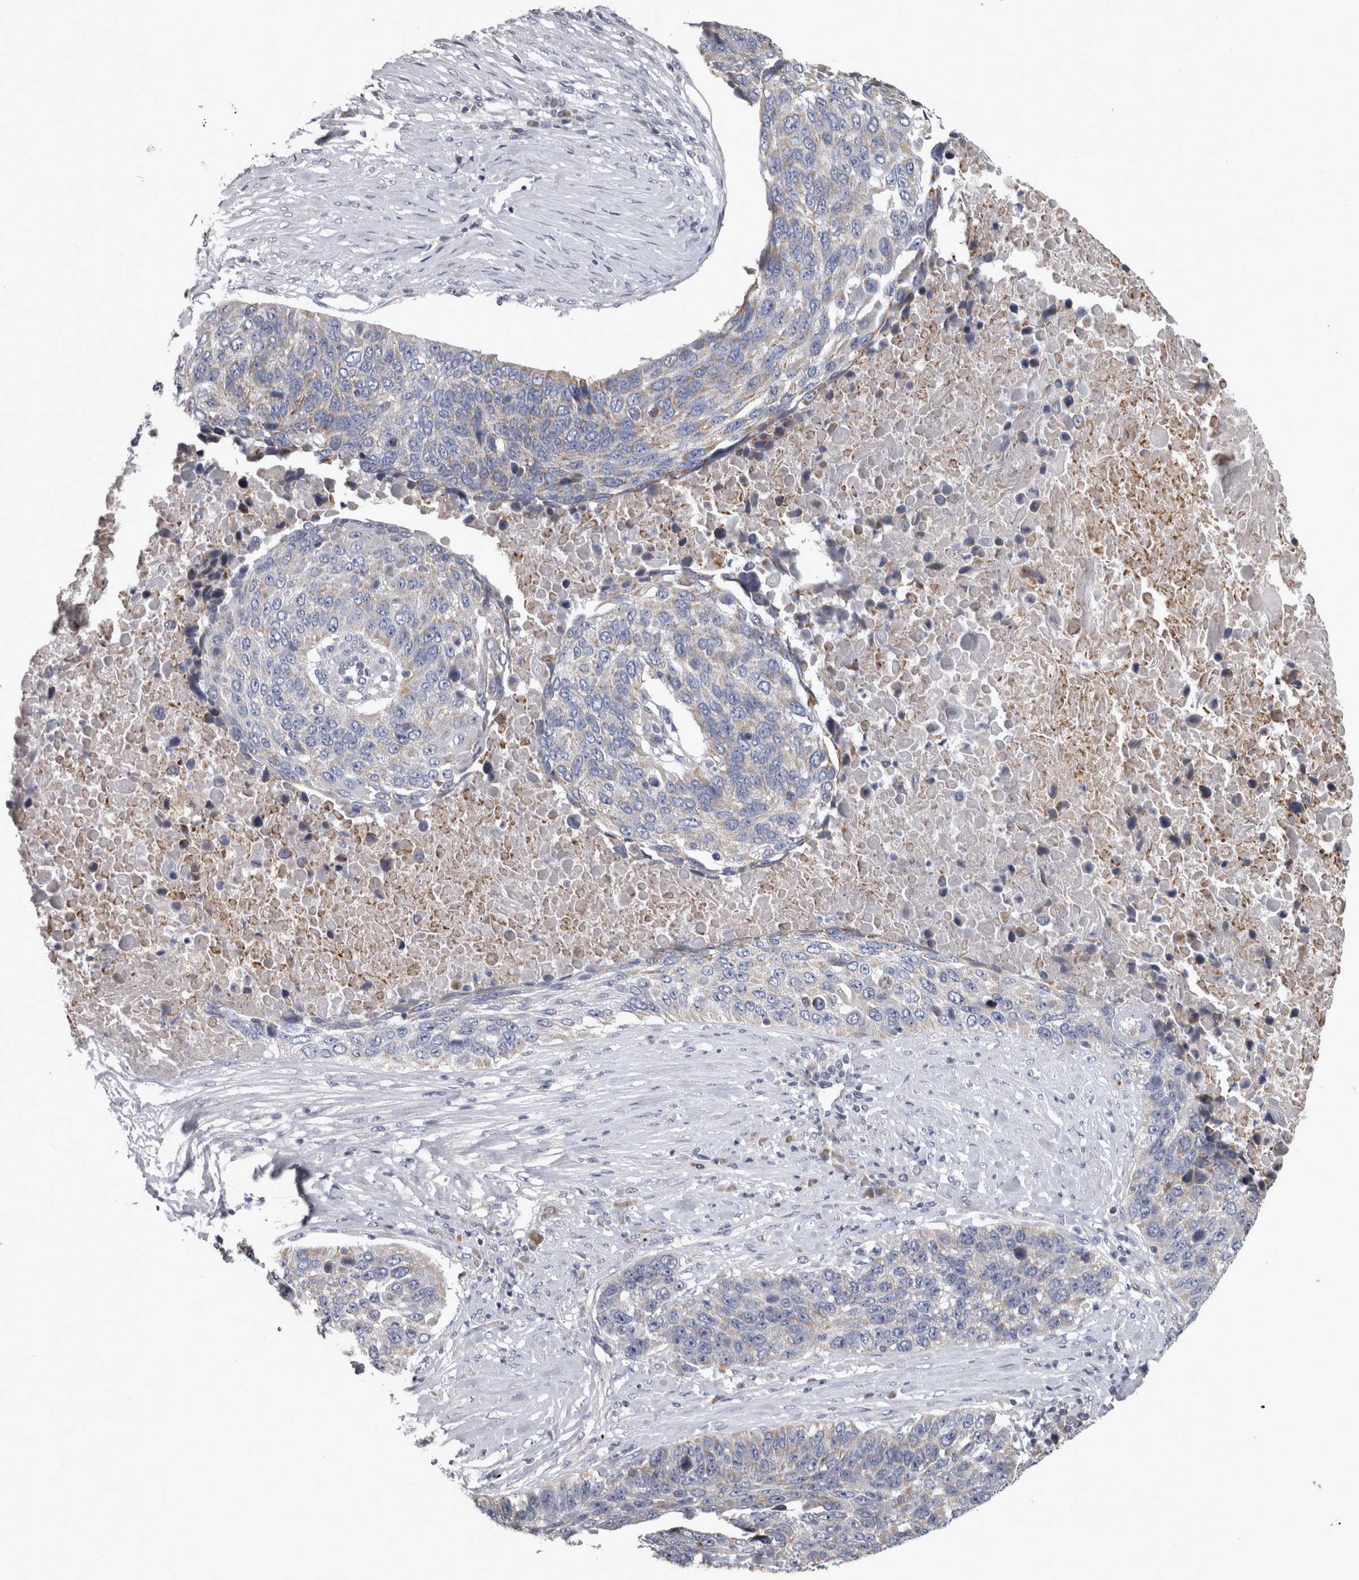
{"staining": {"intensity": "weak", "quantity": "<25%", "location": "cytoplasmic/membranous"}, "tissue": "lung cancer", "cell_type": "Tumor cells", "image_type": "cancer", "snomed": [{"axis": "morphology", "description": "Squamous cell carcinoma, NOS"}, {"axis": "topography", "description": "Lung"}], "caption": "High power microscopy image of an immunohistochemistry (IHC) image of lung squamous cell carcinoma, revealing no significant staining in tumor cells. (DAB (3,3'-diaminobenzidine) immunohistochemistry visualized using brightfield microscopy, high magnification).", "gene": "DBT", "patient": {"sex": "male", "age": 66}}